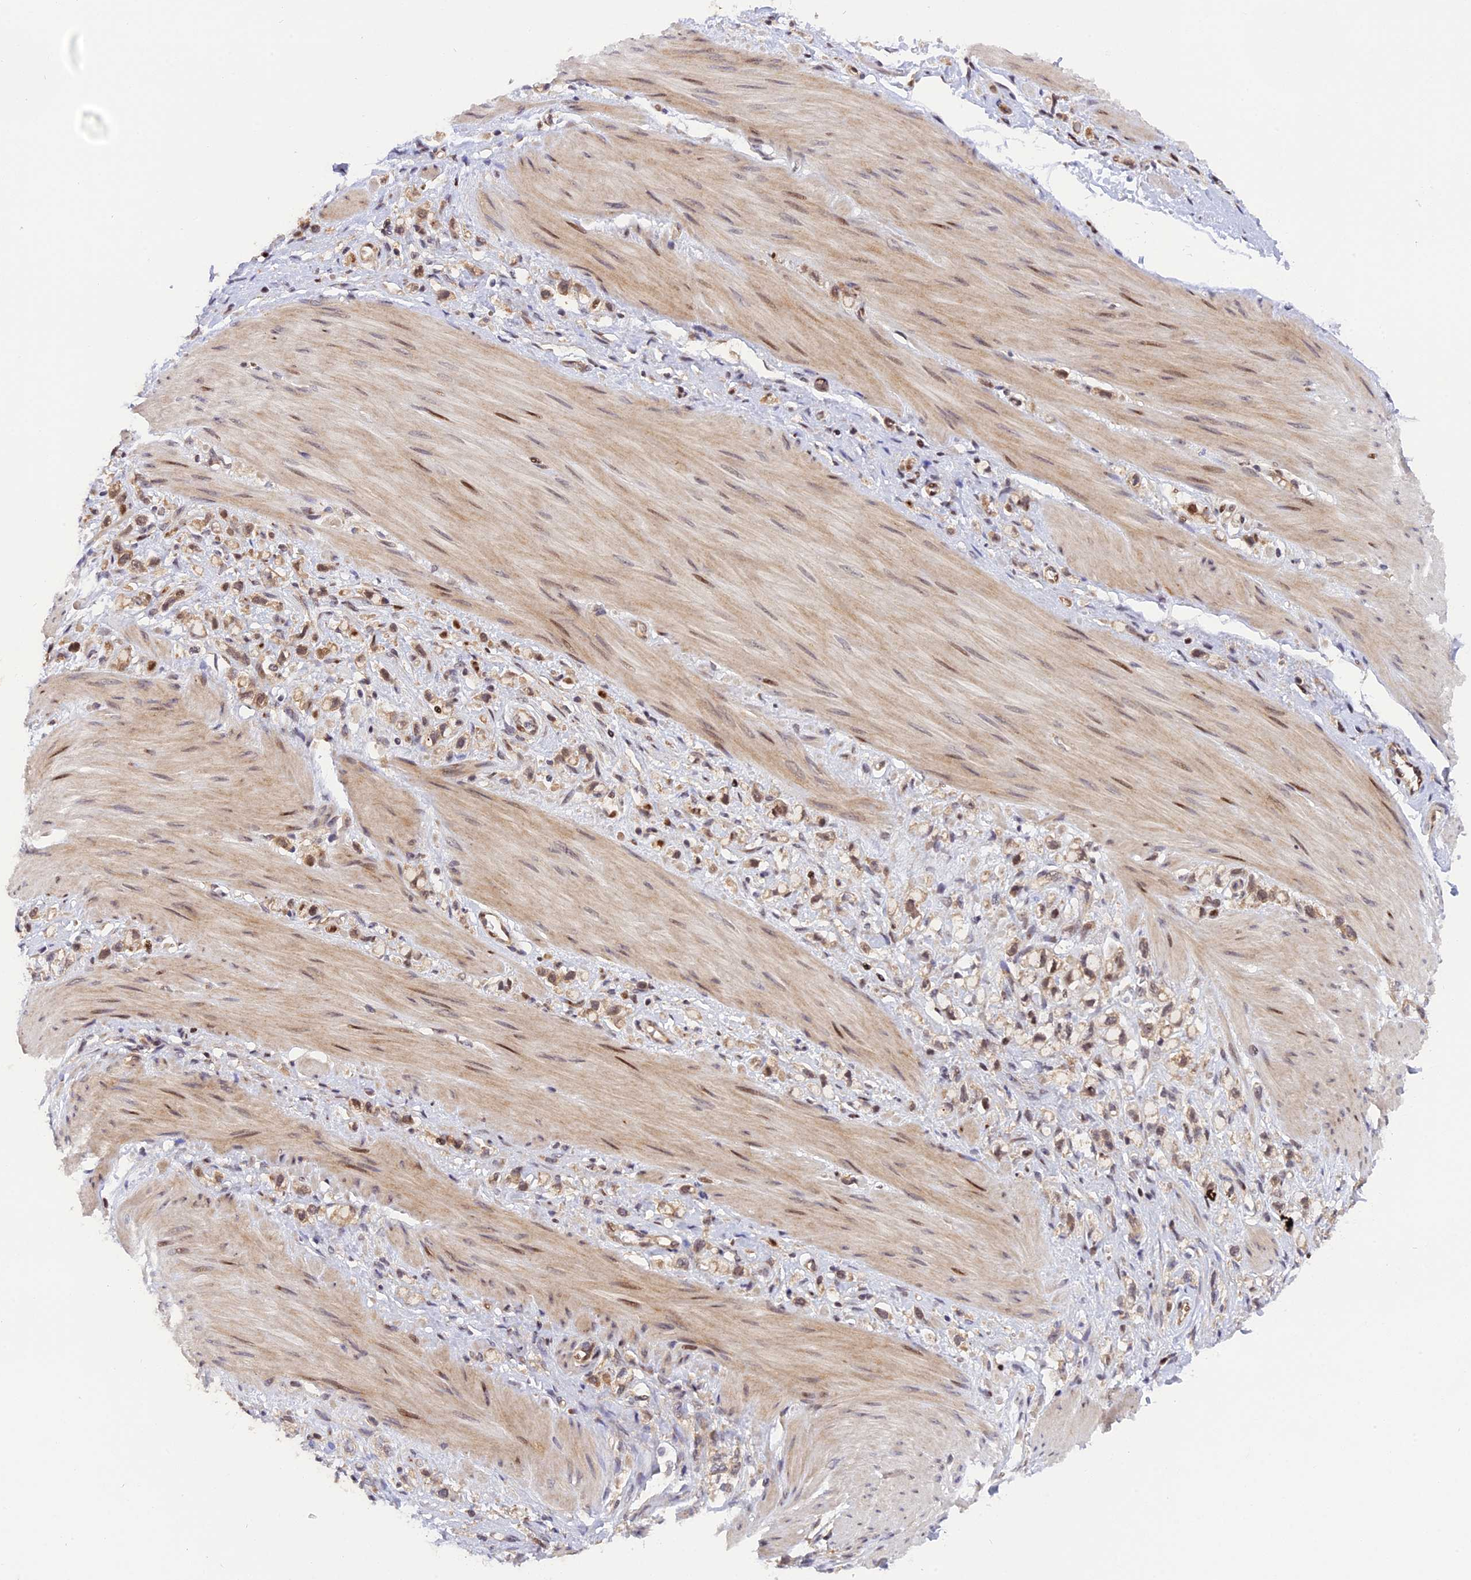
{"staining": {"intensity": "moderate", "quantity": ">75%", "location": "cytoplasmic/membranous"}, "tissue": "stomach cancer", "cell_type": "Tumor cells", "image_type": "cancer", "snomed": [{"axis": "morphology", "description": "Adenocarcinoma, NOS"}, {"axis": "topography", "description": "Stomach"}], "caption": "Immunohistochemistry (IHC) (DAB (3,3'-diaminobenzidine)) staining of human stomach cancer shows moderate cytoplasmic/membranous protein positivity in about >75% of tumor cells.", "gene": "SAMD4A", "patient": {"sex": "female", "age": 65}}